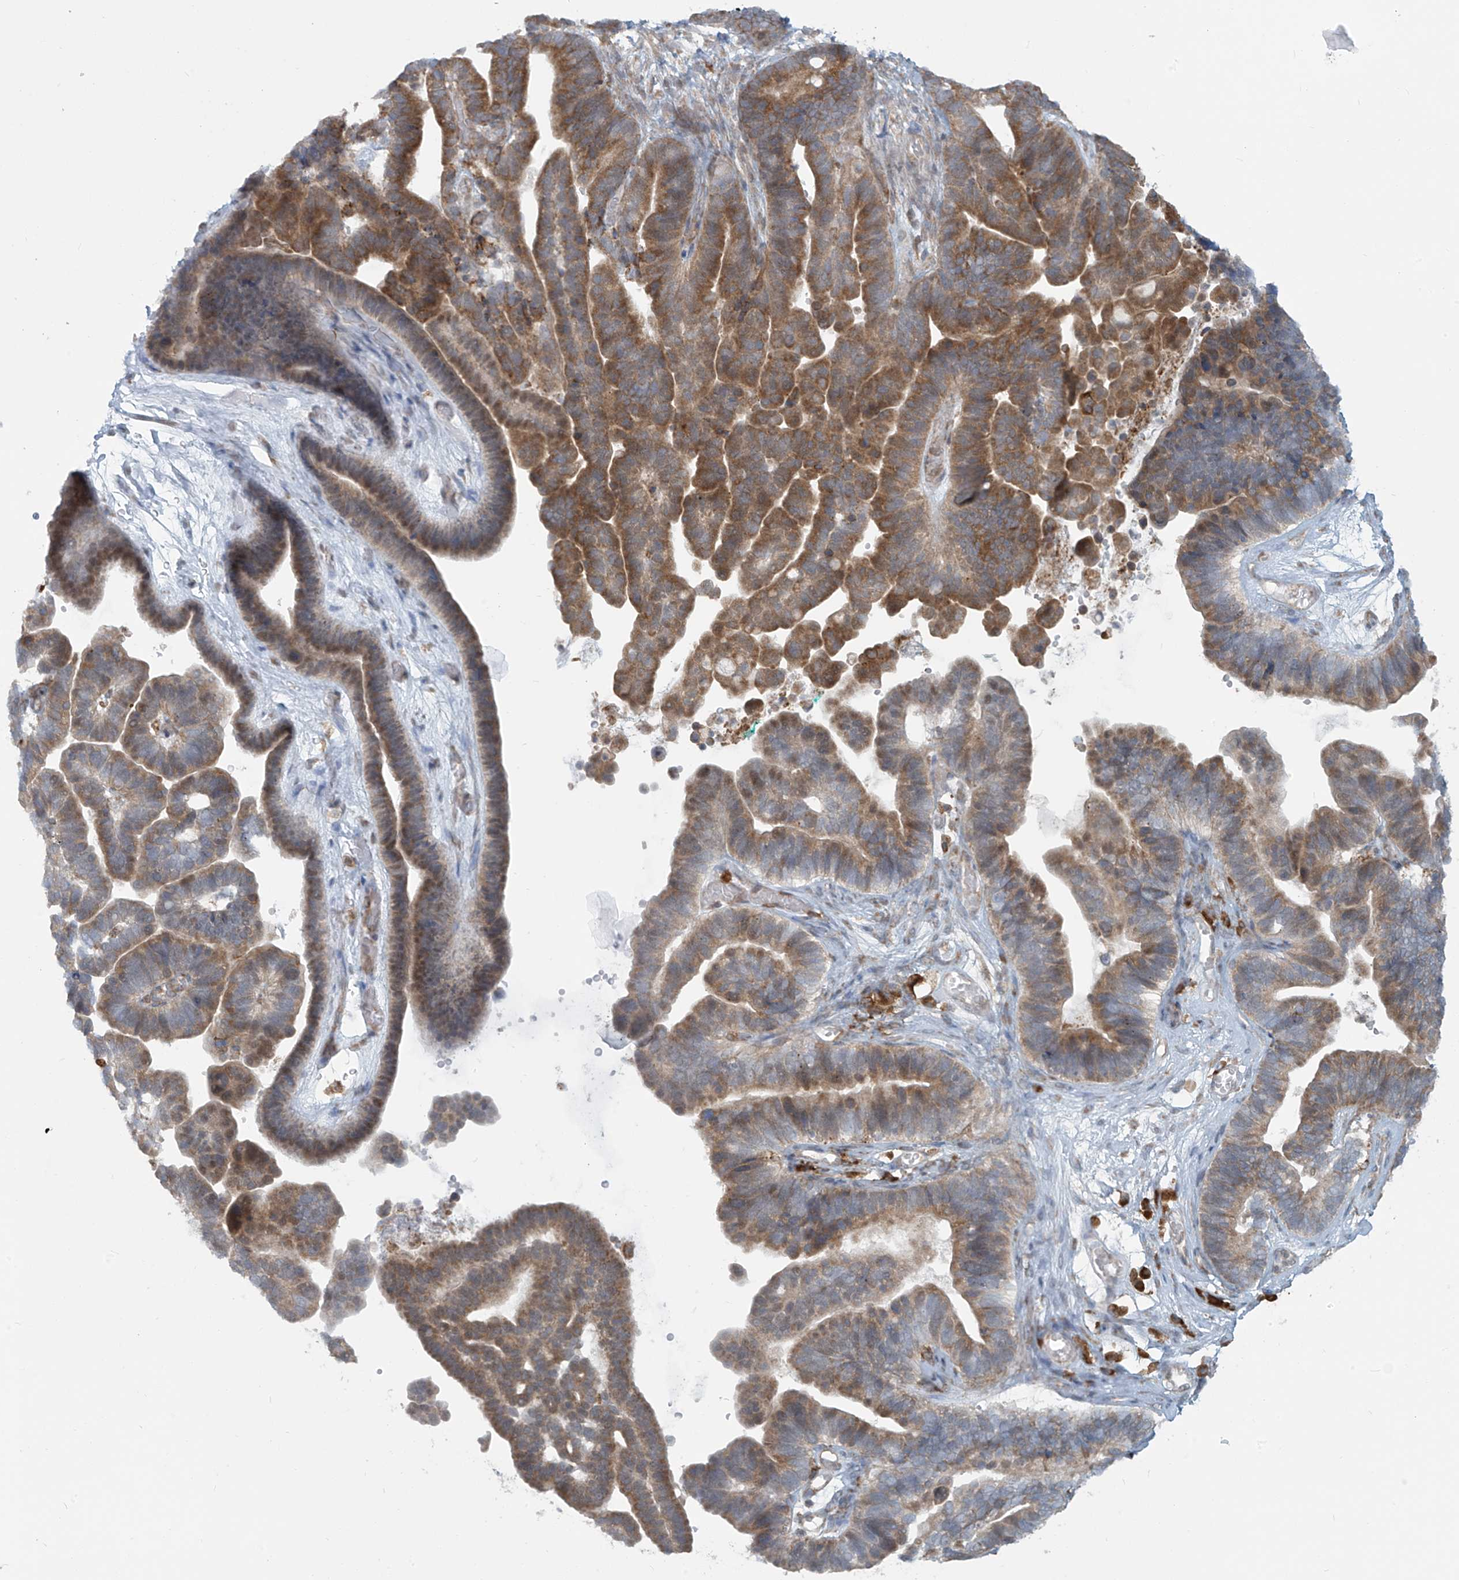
{"staining": {"intensity": "moderate", "quantity": ">75%", "location": "cytoplasmic/membranous"}, "tissue": "ovarian cancer", "cell_type": "Tumor cells", "image_type": "cancer", "snomed": [{"axis": "morphology", "description": "Cystadenocarcinoma, serous, NOS"}, {"axis": "topography", "description": "Ovary"}], "caption": "A high-resolution histopathology image shows immunohistochemistry staining of ovarian cancer (serous cystadenocarcinoma), which displays moderate cytoplasmic/membranous staining in approximately >75% of tumor cells. Ihc stains the protein of interest in brown and the nuclei are stained blue.", "gene": "KATNIP", "patient": {"sex": "female", "age": 56}}